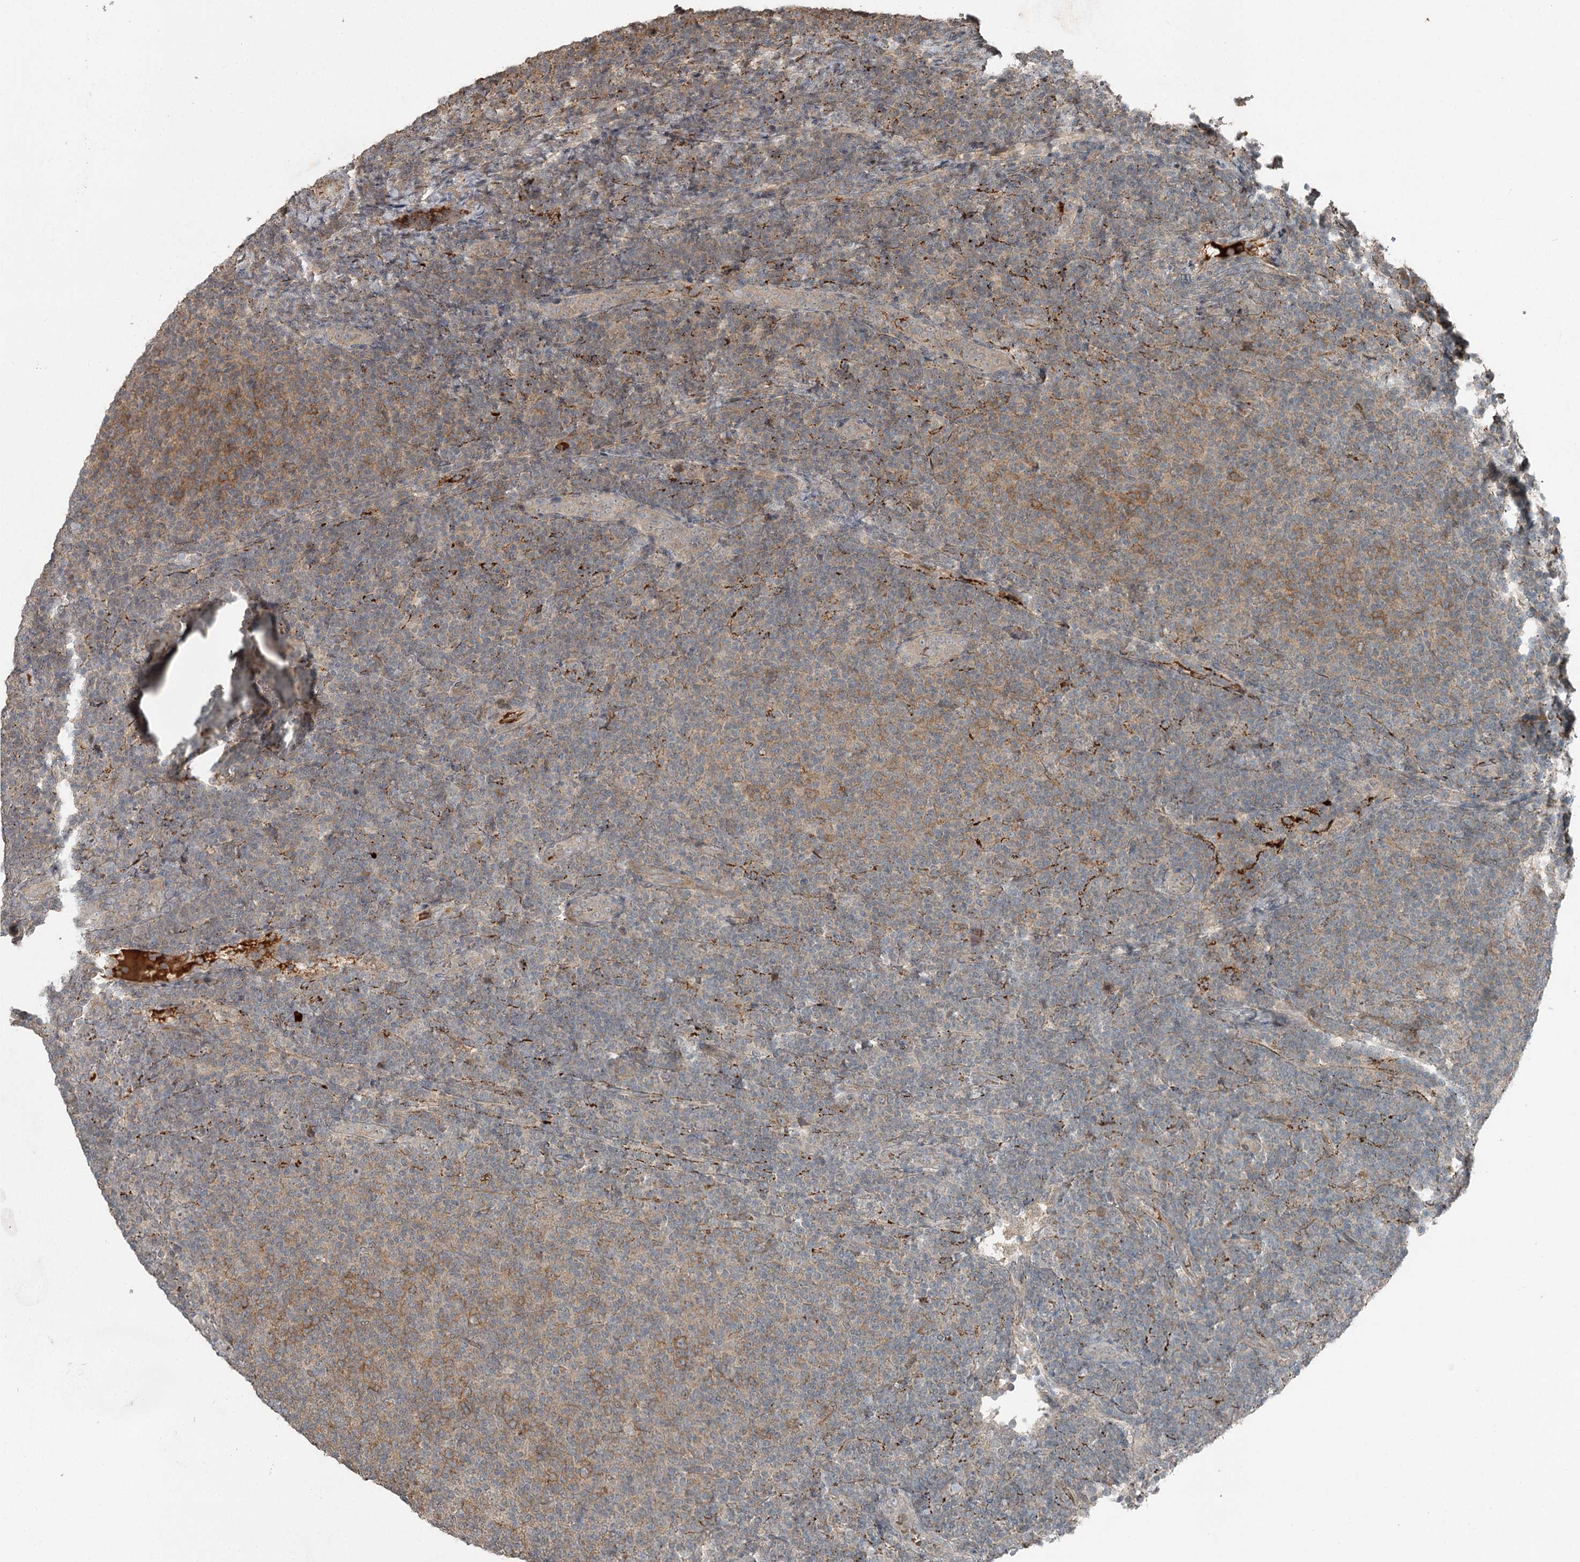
{"staining": {"intensity": "moderate", "quantity": "25%-75%", "location": "cytoplasmic/membranous"}, "tissue": "lymphoma", "cell_type": "Tumor cells", "image_type": "cancer", "snomed": [{"axis": "morphology", "description": "Malignant lymphoma, non-Hodgkin's type, Low grade"}, {"axis": "topography", "description": "Lymph node"}], "caption": "A high-resolution photomicrograph shows immunohistochemistry (IHC) staining of low-grade malignant lymphoma, non-Hodgkin's type, which exhibits moderate cytoplasmic/membranous staining in about 25%-75% of tumor cells. (DAB IHC with brightfield microscopy, high magnification).", "gene": "SLC39A8", "patient": {"sex": "male", "age": 66}}